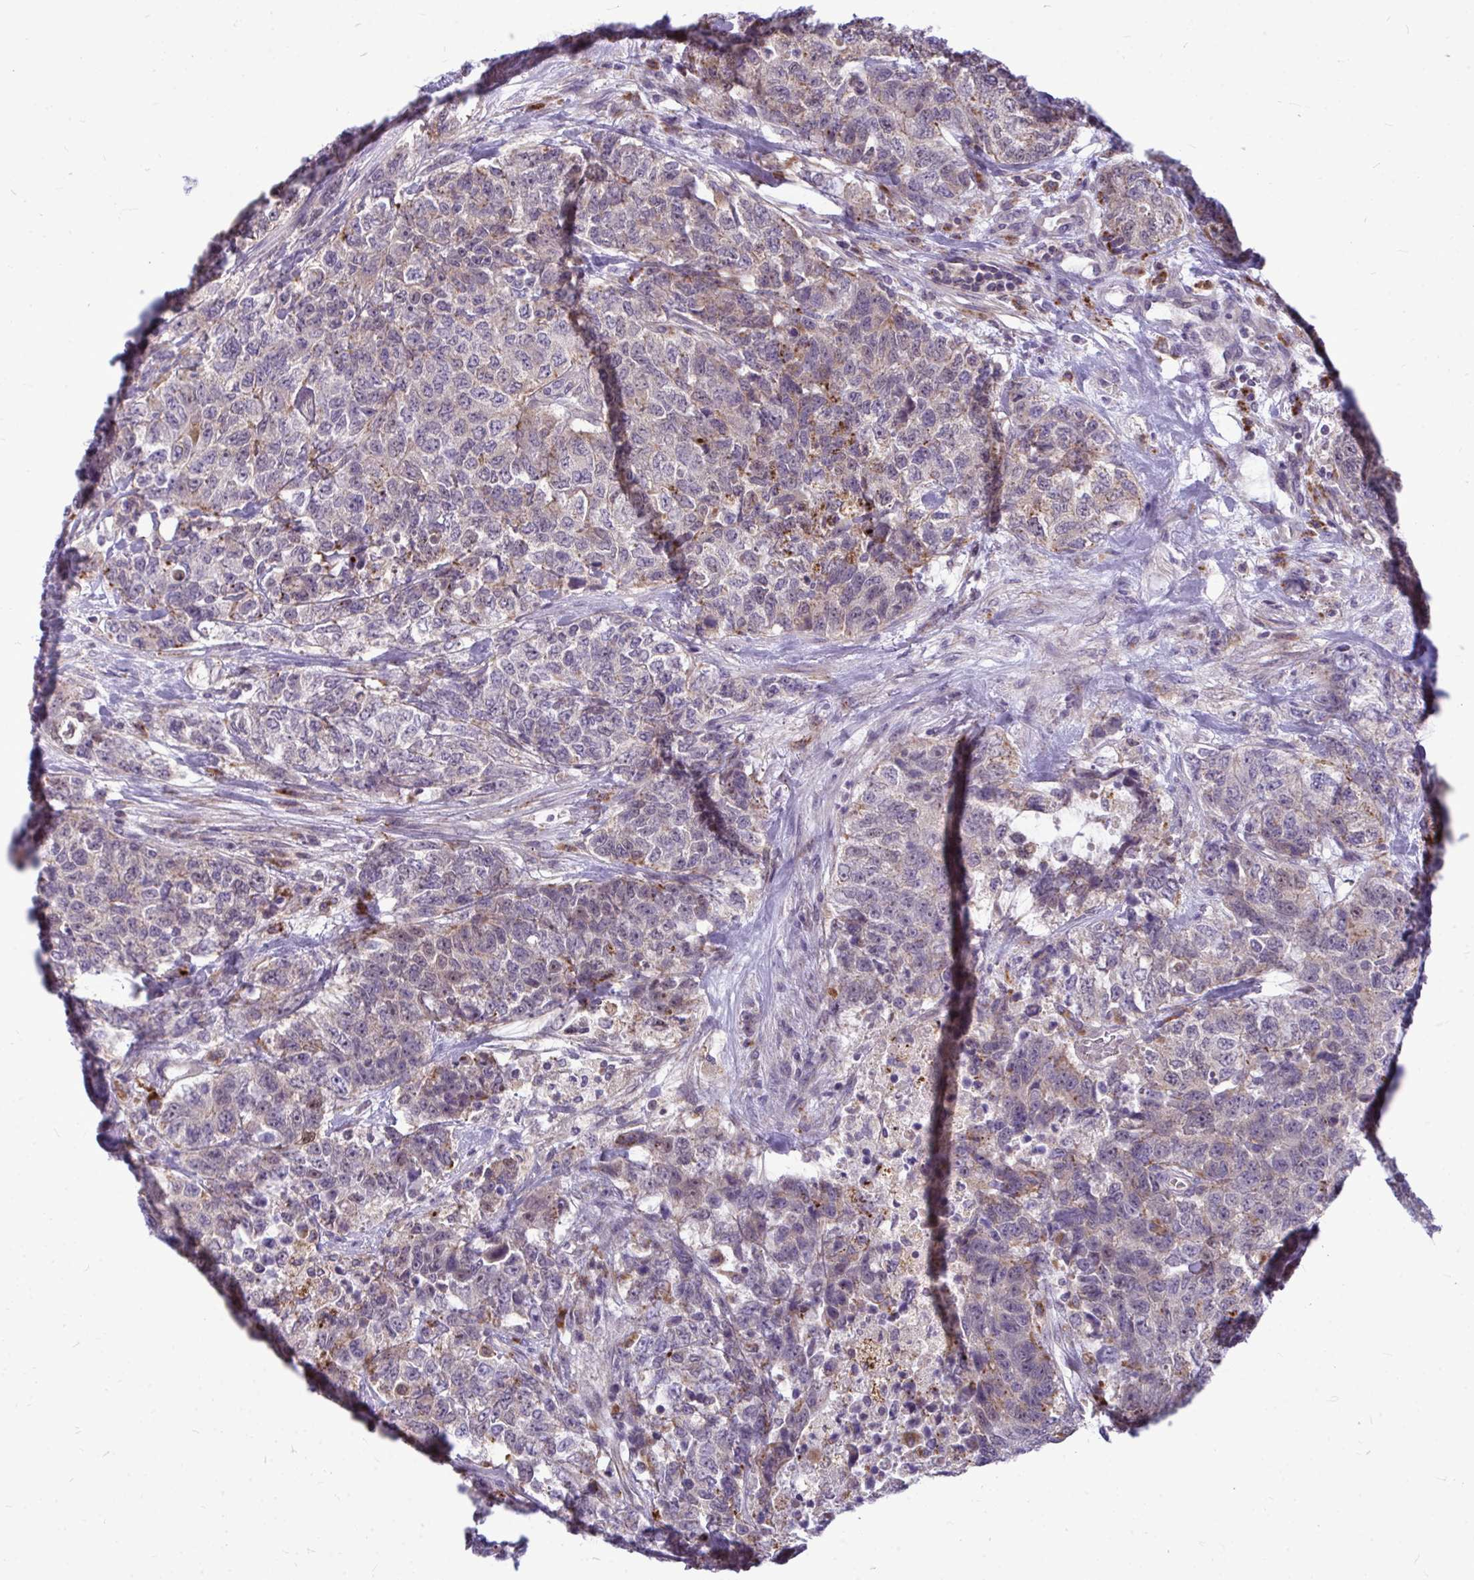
{"staining": {"intensity": "weak", "quantity": "25%-75%", "location": "cytoplasmic/membranous"}, "tissue": "urothelial cancer", "cell_type": "Tumor cells", "image_type": "cancer", "snomed": [{"axis": "morphology", "description": "Urothelial carcinoma, High grade"}, {"axis": "topography", "description": "Urinary bladder"}], "caption": "DAB immunohistochemical staining of human urothelial cancer exhibits weak cytoplasmic/membranous protein staining in about 25%-75% of tumor cells.", "gene": "ZSCAN25", "patient": {"sex": "female", "age": 78}}